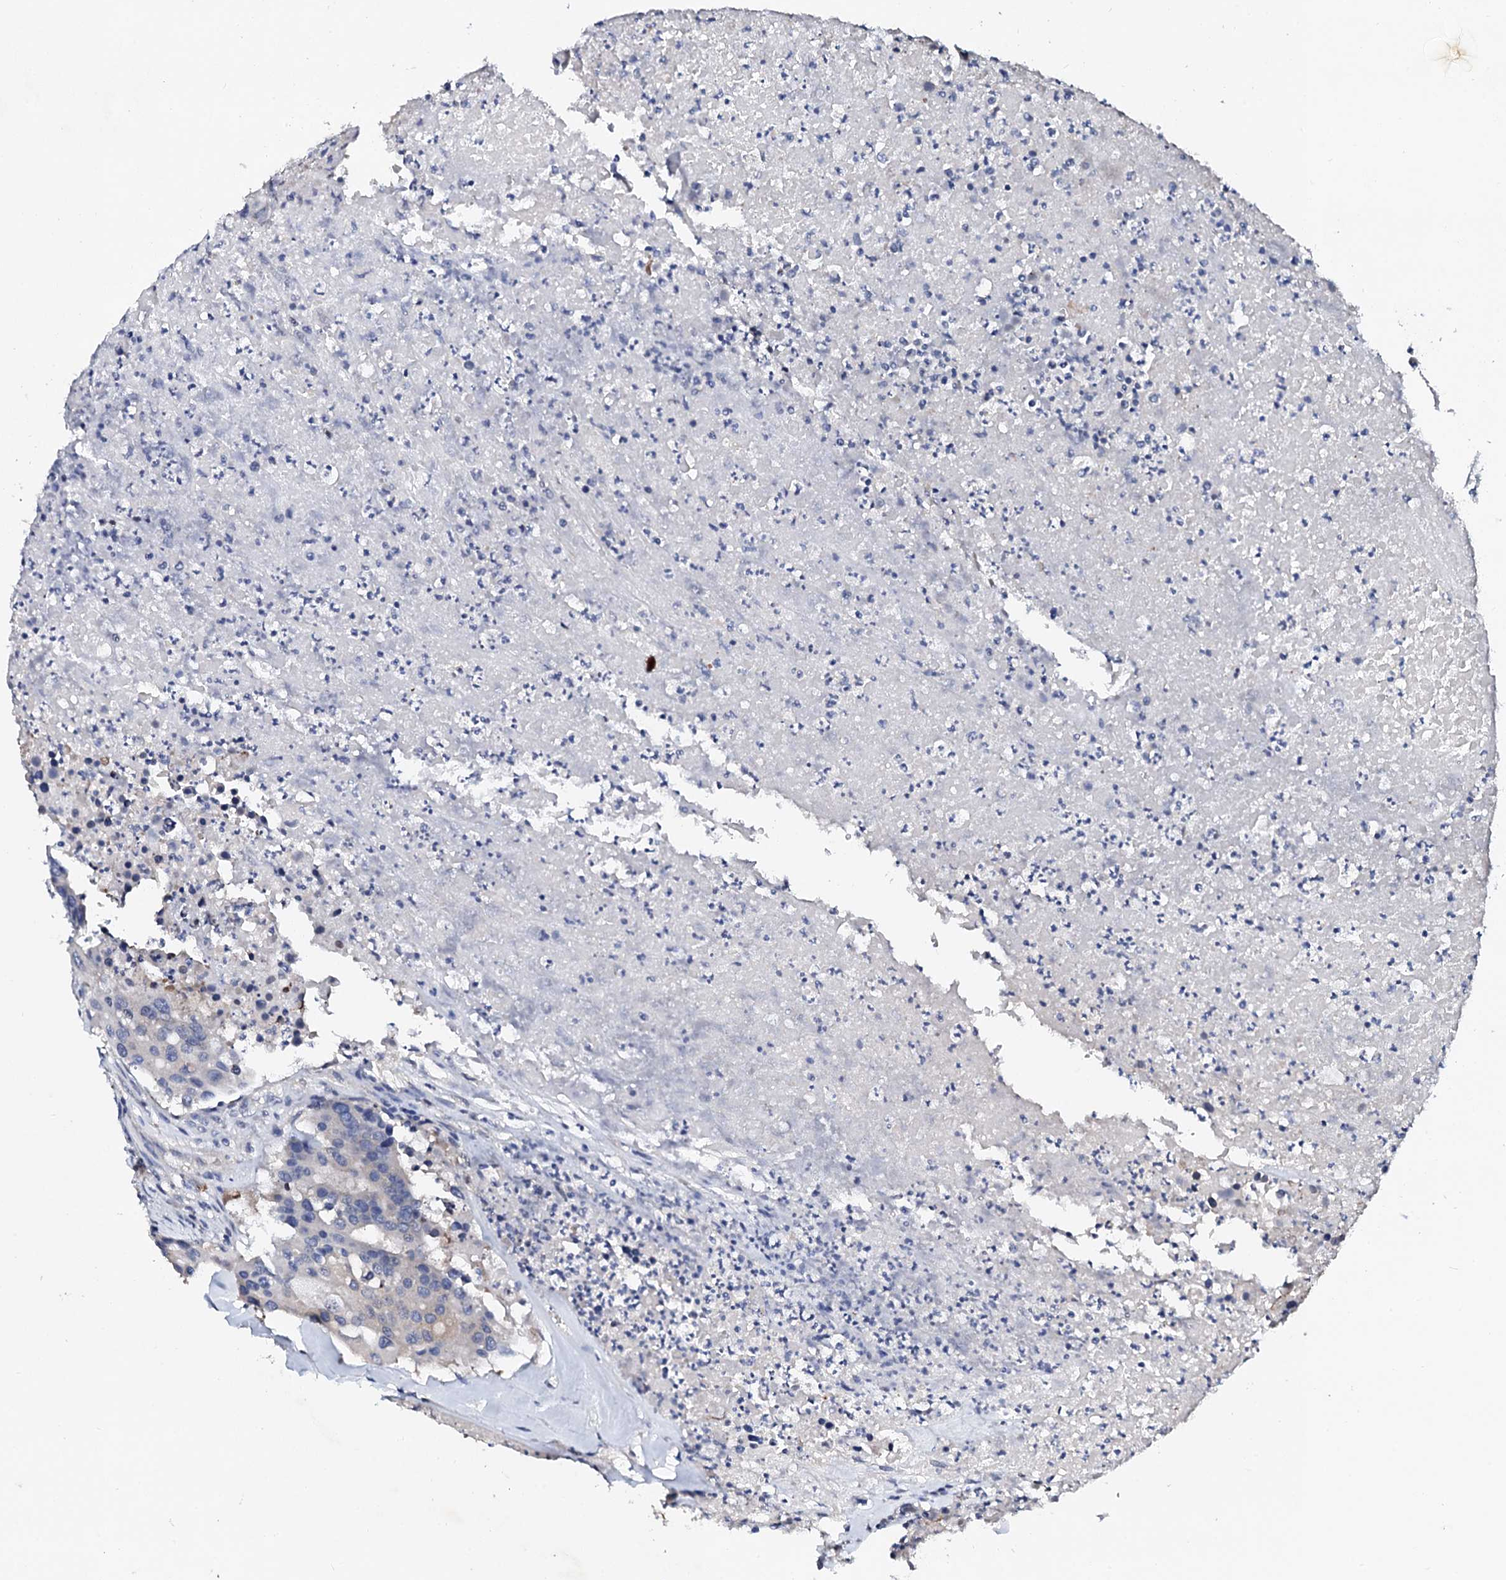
{"staining": {"intensity": "weak", "quantity": "<25%", "location": "cytoplasmic/membranous"}, "tissue": "colorectal cancer", "cell_type": "Tumor cells", "image_type": "cancer", "snomed": [{"axis": "morphology", "description": "Adenocarcinoma, NOS"}, {"axis": "topography", "description": "Colon"}], "caption": "This is an immunohistochemistry histopathology image of colorectal adenocarcinoma. There is no staining in tumor cells.", "gene": "NUP58", "patient": {"sex": "male", "age": 77}}